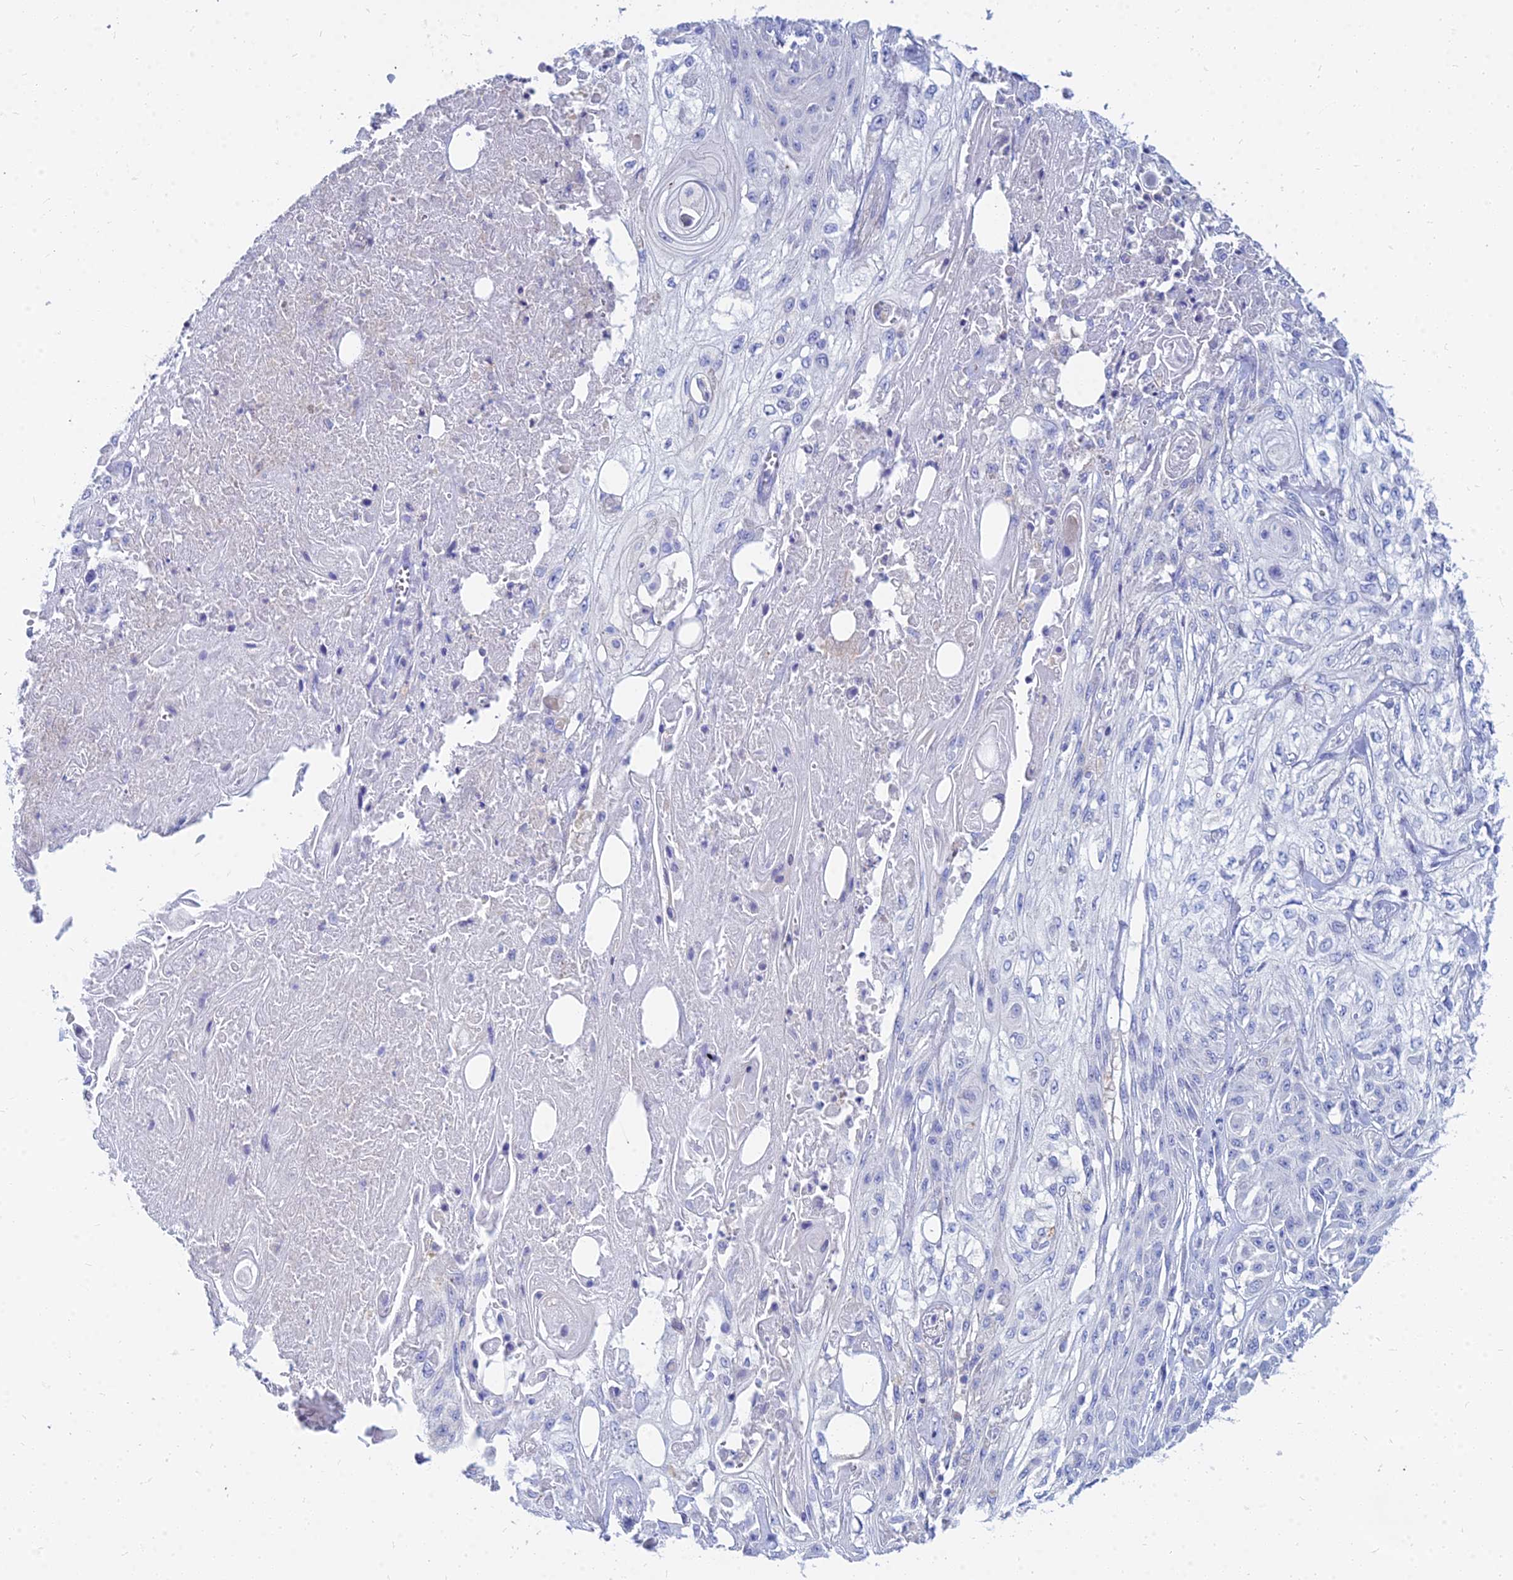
{"staining": {"intensity": "negative", "quantity": "none", "location": "none"}, "tissue": "skin cancer", "cell_type": "Tumor cells", "image_type": "cancer", "snomed": [{"axis": "morphology", "description": "Squamous cell carcinoma, NOS"}, {"axis": "morphology", "description": "Squamous cell carcinoma, metastatic, NOS"}, {"axis": "topography", "description": "Skin"}, {"axis": "topography", "description": "Lymph node"}], "caption": "IHC of human skin squamous cell carcinoma reveals no staining in tumor cells. (DAB (3,3'-diaminobenzidine) immunohistochemistry (IHC), high magnification).", "gene": "ZNF552", "patient": {"sex": "male", "age": 75}}